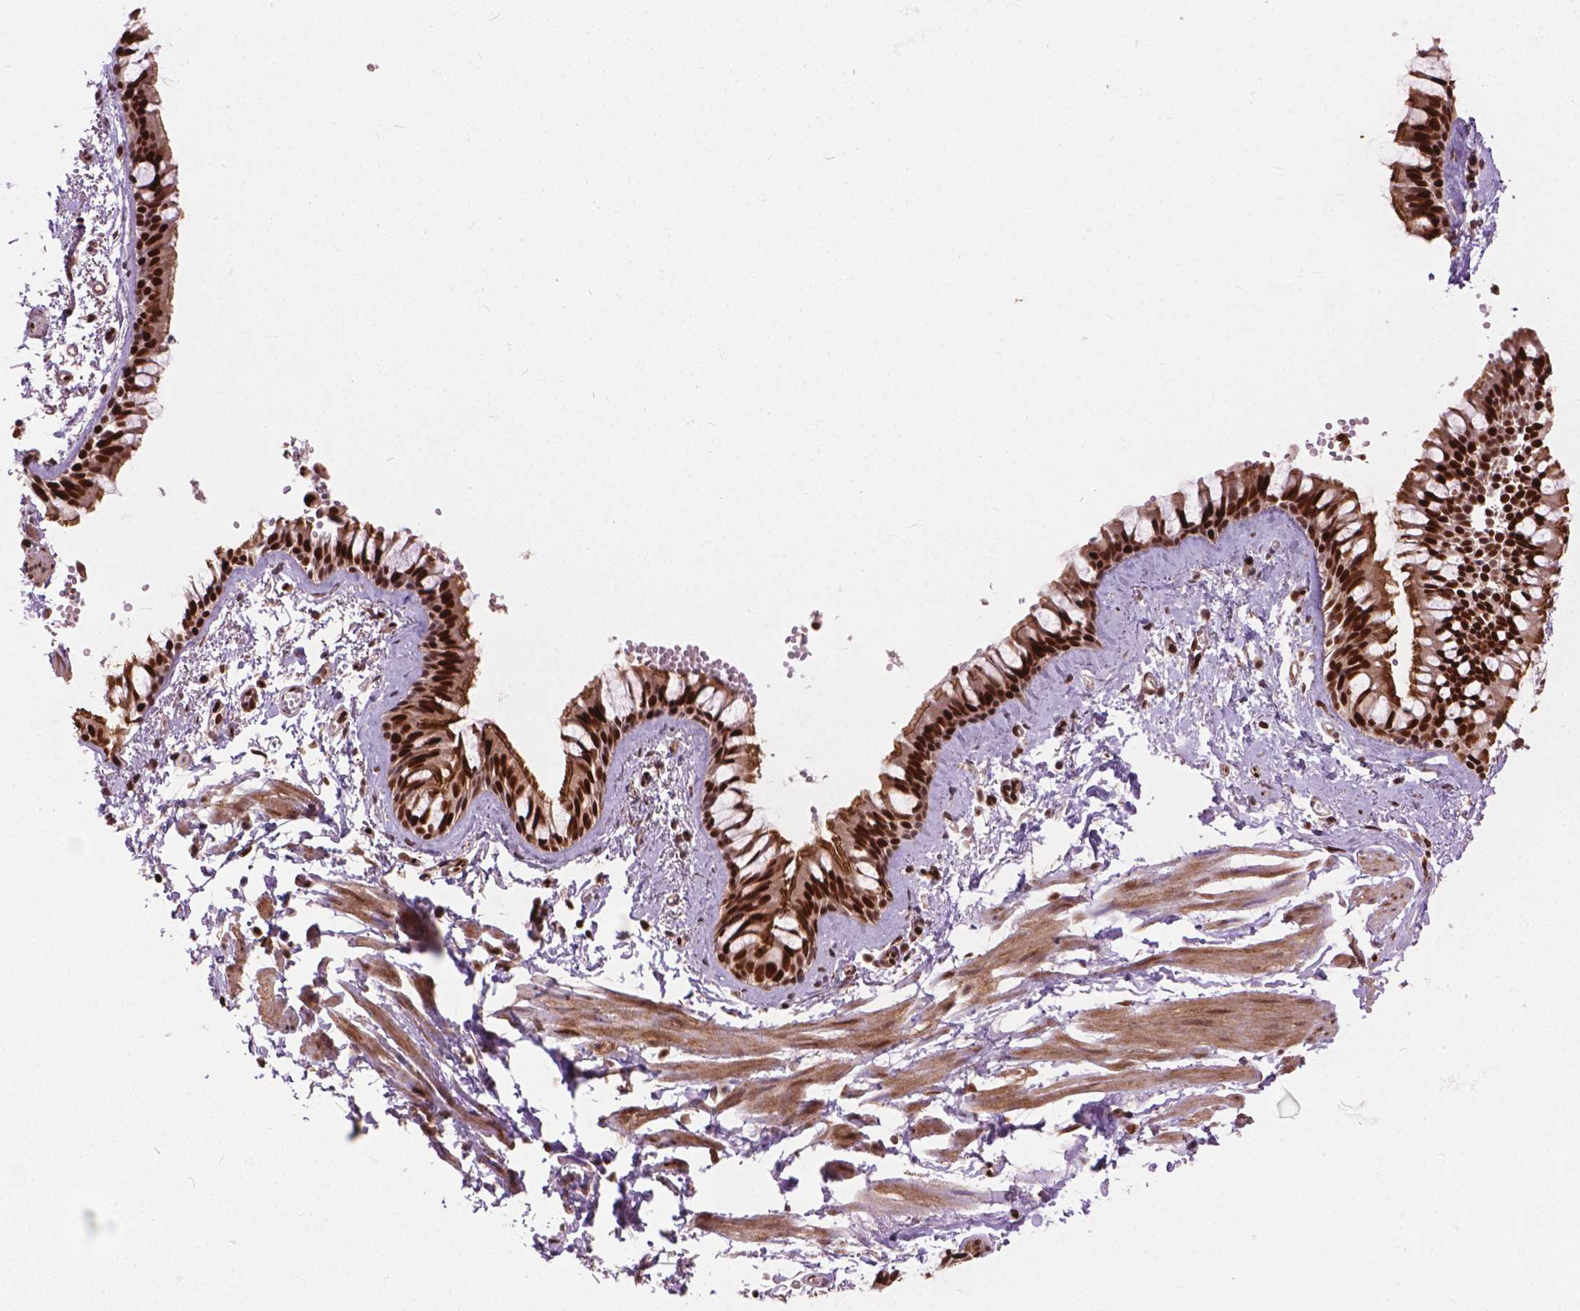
{"staining": {"intensity": "strong", "quantity": ">75%", "location": "nuclear"}, "tissue": "bronchus", "cell_type": "Respiratory epithelial cells", "image_type": "normal", "snomed": [{"axis": "morphology", "description": "Normal tissue, NOS"}, {"axis": "topography", "description": "Bronchus"}], "caption": "Respiratory epithelial cells reveal high levels of strong nuclear expression in approximately >75% of cells in normal bronchus.", "gene": "ANP32A", "patient": {"sex": "female", "age": 59}}